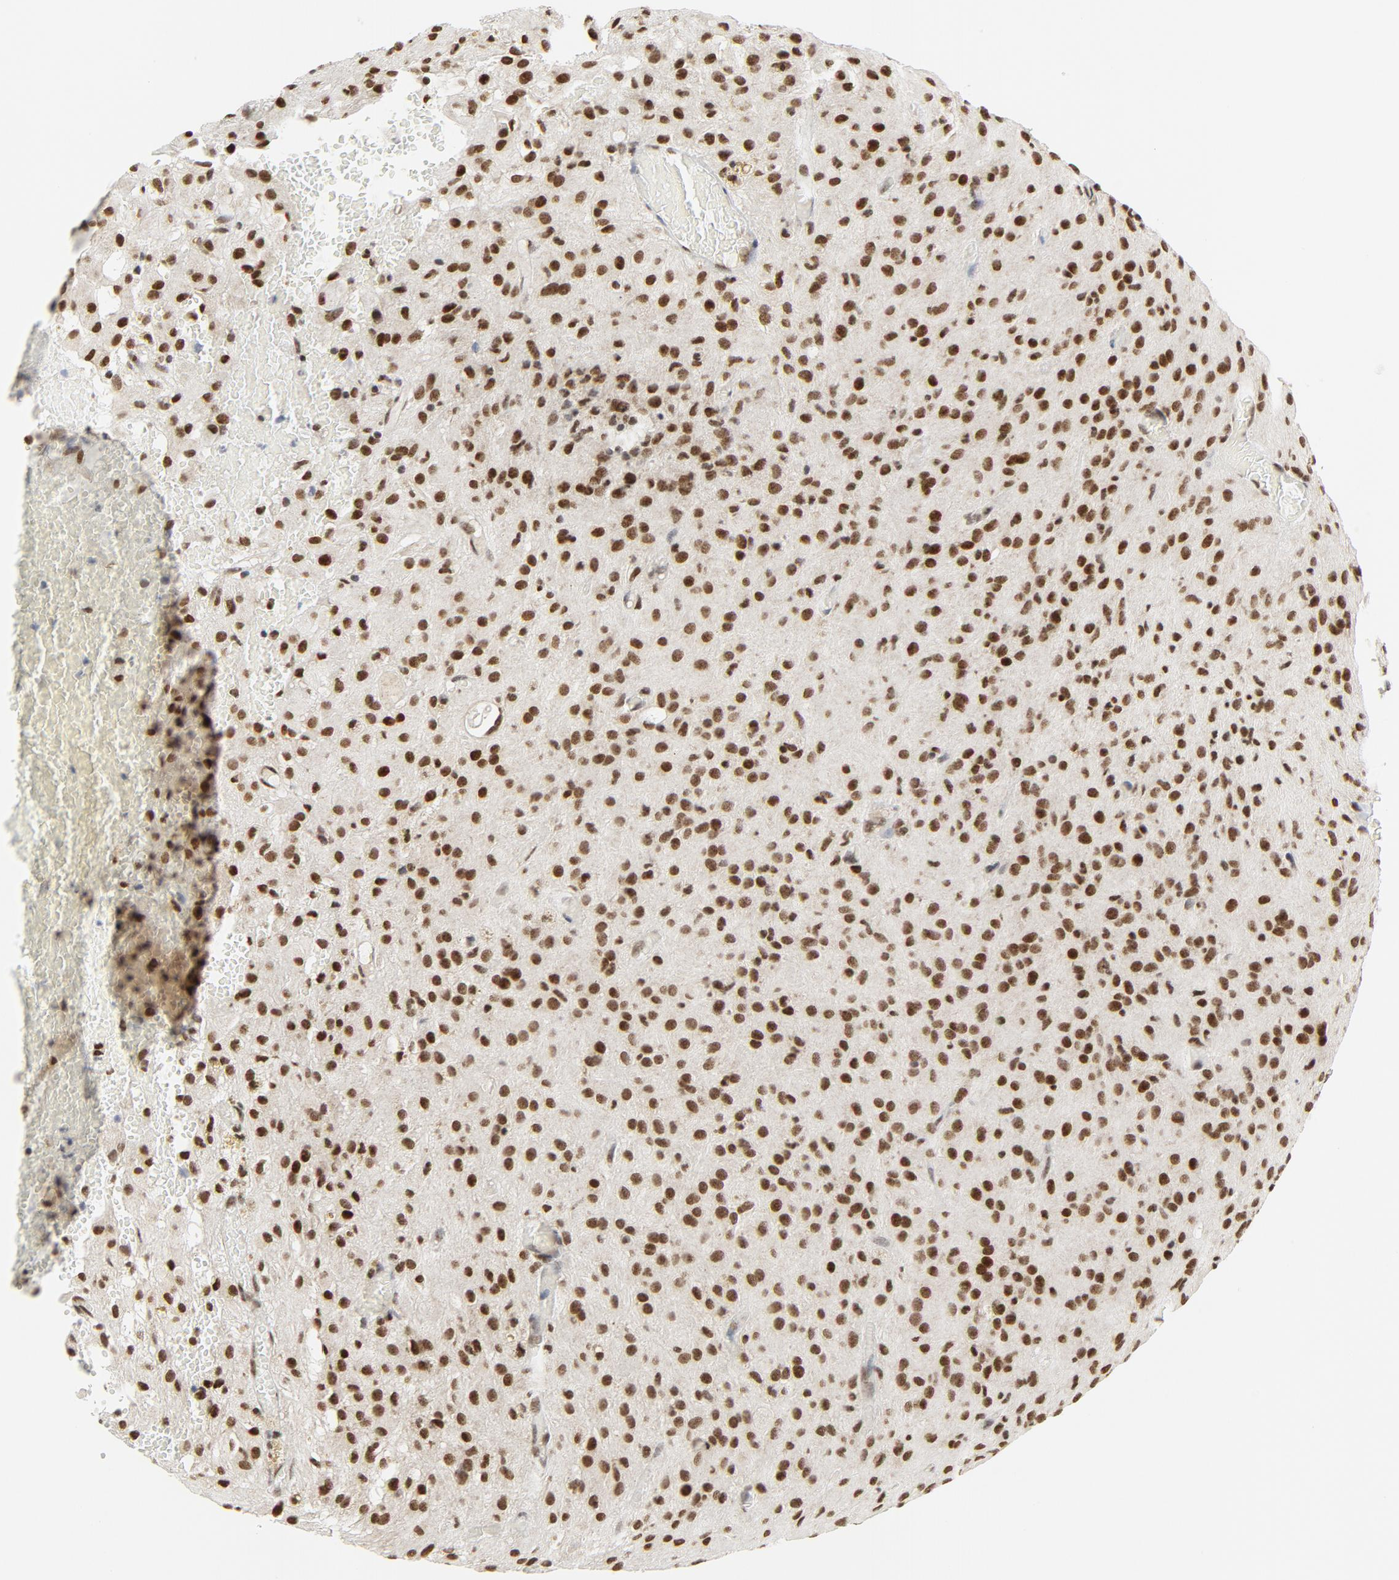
{"staining": {"intensity": "strong", "quantity": ">75%", "location": "nuclear"}, "tissue": "glioma", "cell_type": "Tumor cells", "image_type": "cancer", "snomed": [{"axis": "morphology", "description": "Glioma, malignant, High grade"}, {"axis": "topography", "description": "Brain"}], "caption": "This histopathology image displays IHC staining of malignant glioma (high-grade), with high strong nuclear expression in about >75% of tumor cells.", "gene": "ERCC1", "patient": {"sex": "female", "age": 59}}